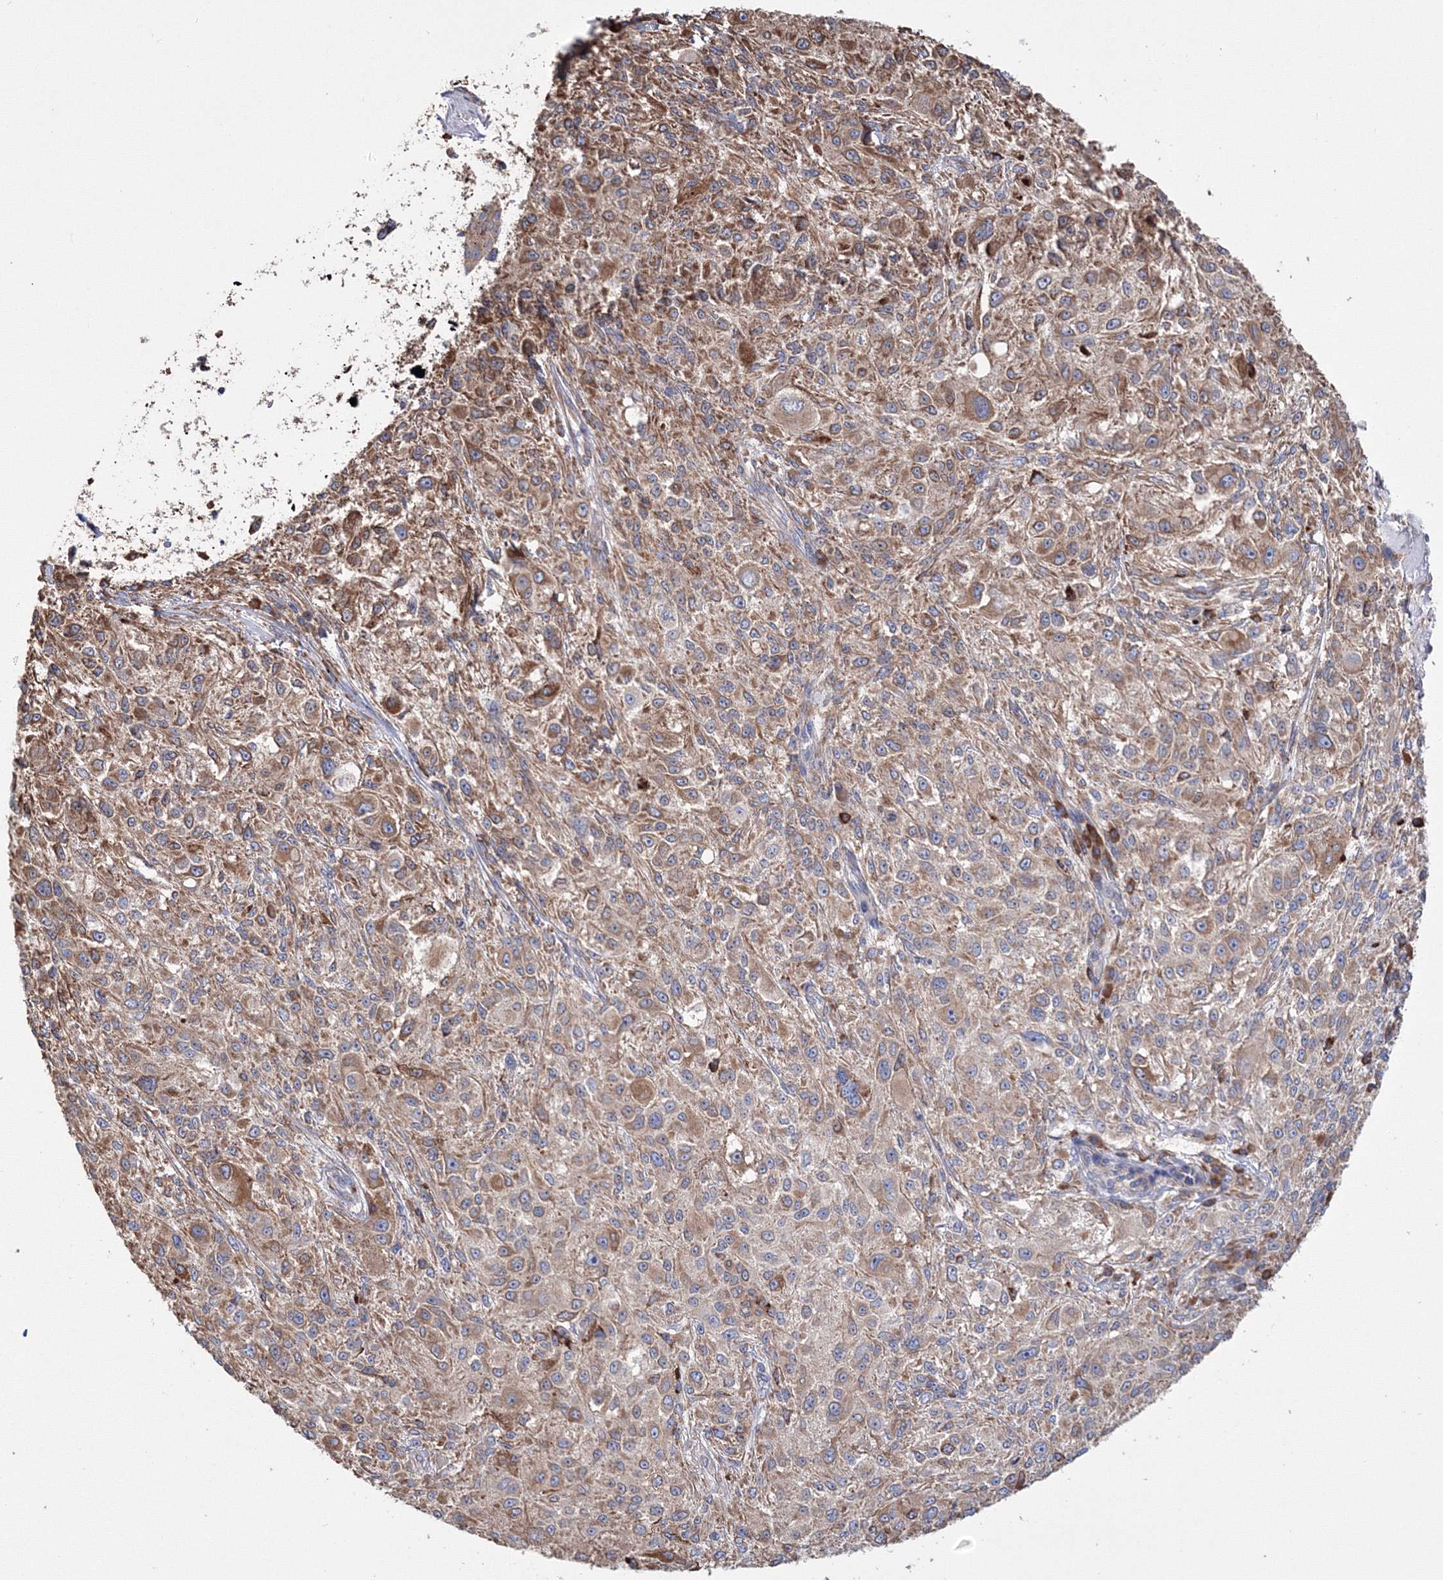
{"staining": {"intensity": "moderate", "quantity": ">75%", "location": "cytoplasmic/membranous"}, "tissue": "melanoma", "cell_type": "Tumor cells", "image_type": "cancer", "snomed": [{"axis": "morphology", "description": "Necrosis, NOS"}, {"axis": "morphology", "description": "Malignant melanoma, NOS"}, {"axis": "topography", "description": "Skin"}], "caption": "Malignant melanoma was stained to show a protein in brown. There is medium levels of moderate cytoplasmic/membranous staining in about >75% of tumor cells. The staining was performed using DAB to visualize the protein expression in brown, while the nuclei were stained in blue with hematoxylin (Magnification: 20x).", "gene": "VPS8", "patient": {"sex": "female", "age": 87}}